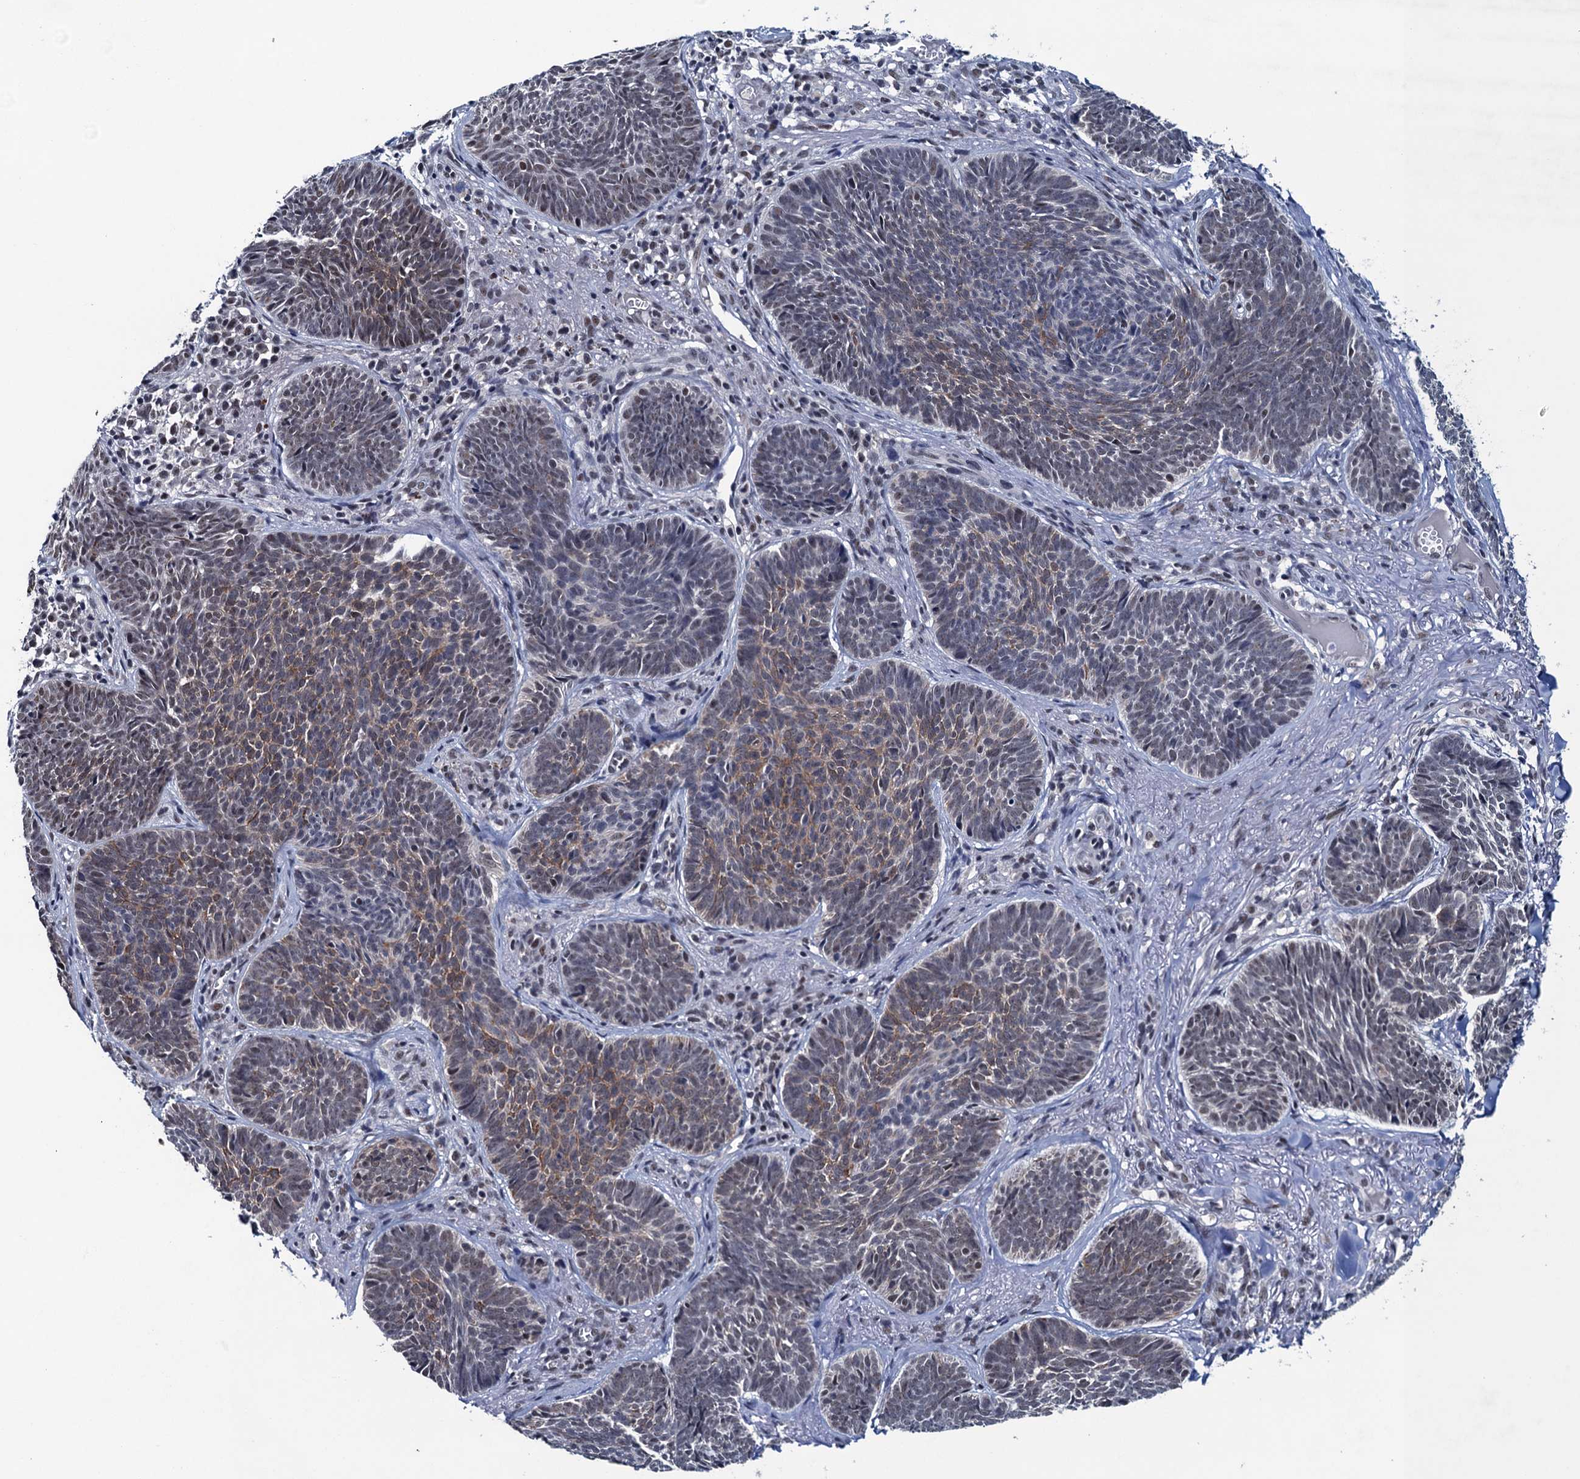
{"staining": {"intensity": "moderate", "quantity": "25%-75%", "location": "cytoplasmic/membranous"}, "tissue": "skin cancer", "cell_type": "Tumor cells", "image_type": "cancer", "snomed": [{"axis": "morphology", "description": "Basal cell carcinoma"}, {"axis": "topography", "description": "Skin"}], "caption": "Immunohistochemical staining of human skin cancer shows medium levels of moderate cytoplasmic/membranous protein staining in approximately 25%-75% of tumor cells.", "gene": "FNBP4", "patient": {"sex": "female", "age": 74}}